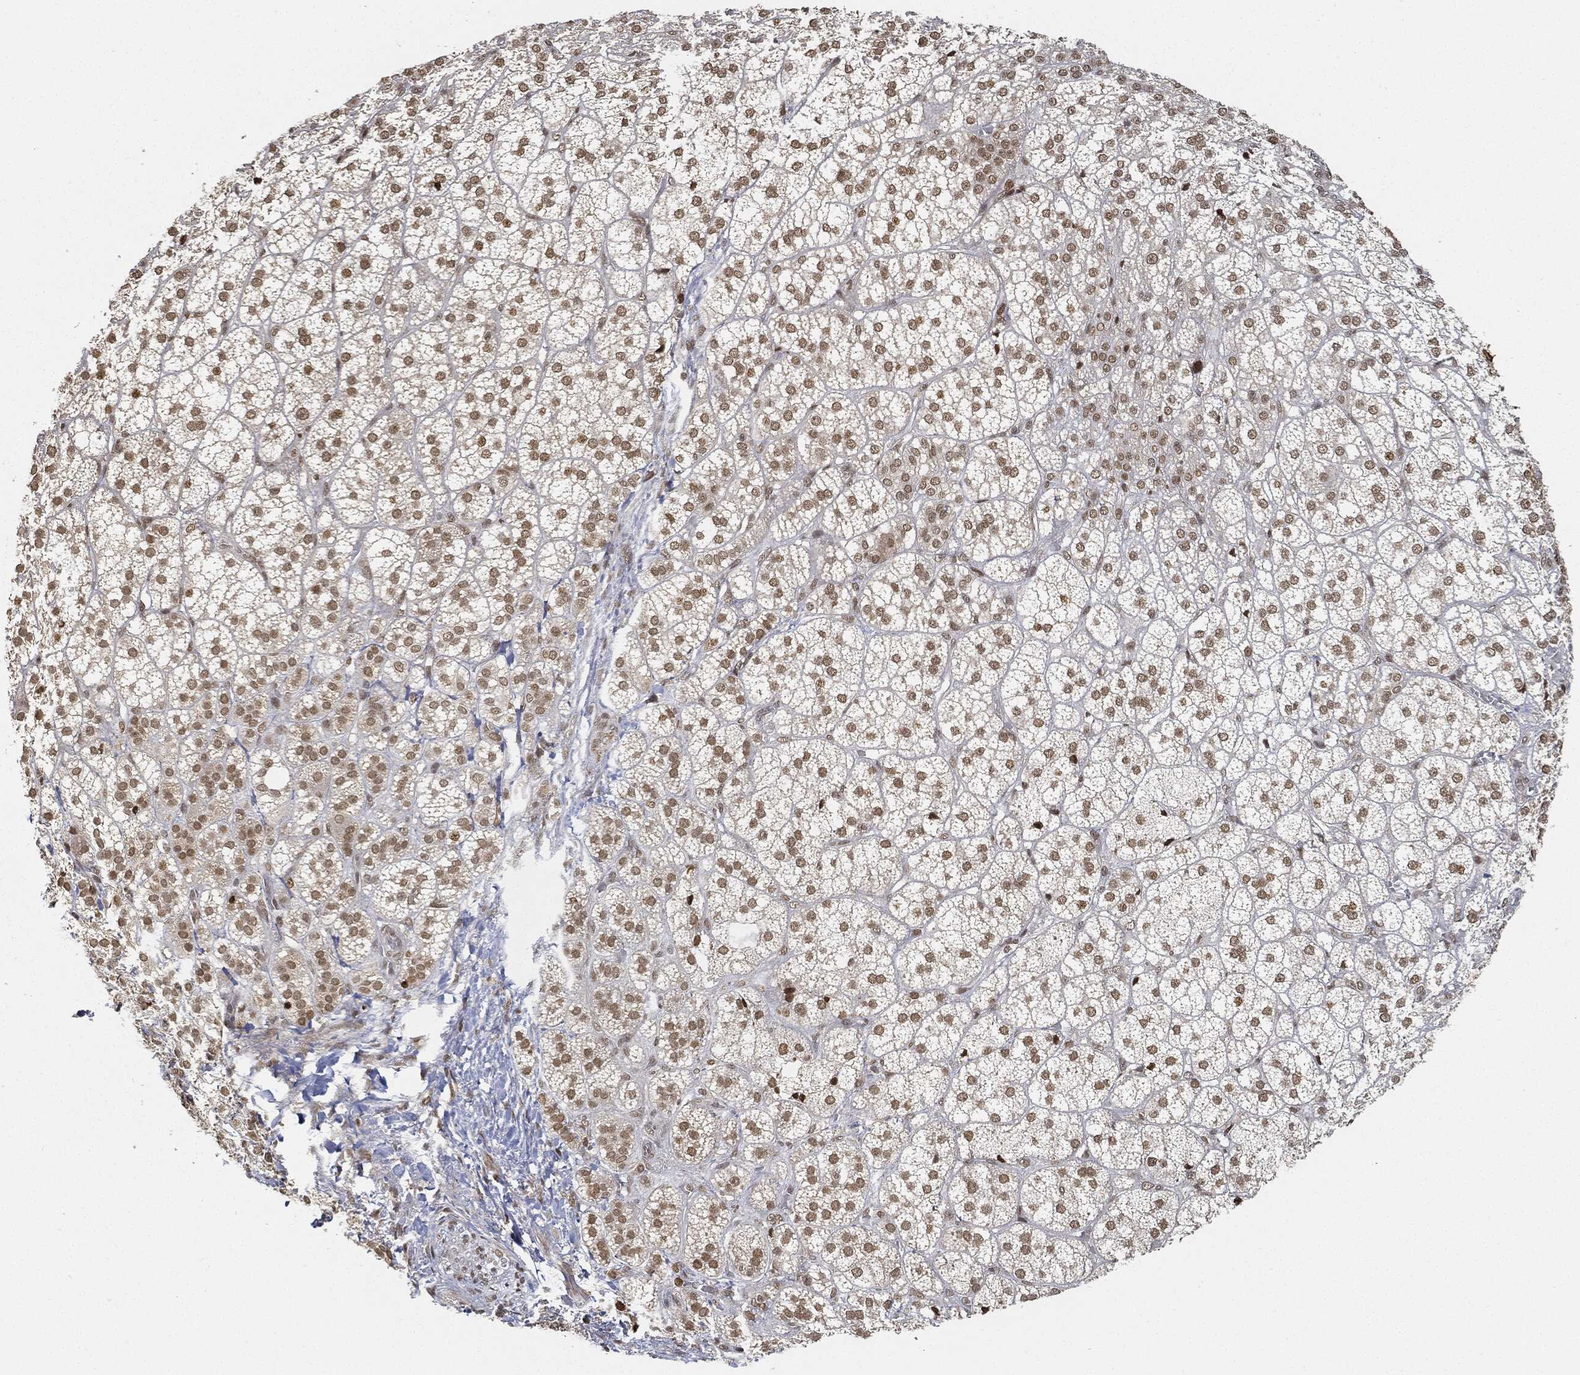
{"staining": {"intensity": "moderate", "quantity": "25%-75%", "location": "nuclear"}, "tissue": "adrenal gland", "cell_type": "Glandular cells", "image_type": "normal", "snomed": [{"axis": "morphology", "description": "Normal tissue, NOS"}, {"axis": "topography", "description": "Adrenal gland"}], "caption": "Adrenal gland stained with immunohistochemistry (IHC) reveals moderate nuclear staining in about 25%-75% of glandular cells.", "gene": "CIB1", "patient": {"sex": "female", "age": 60}}